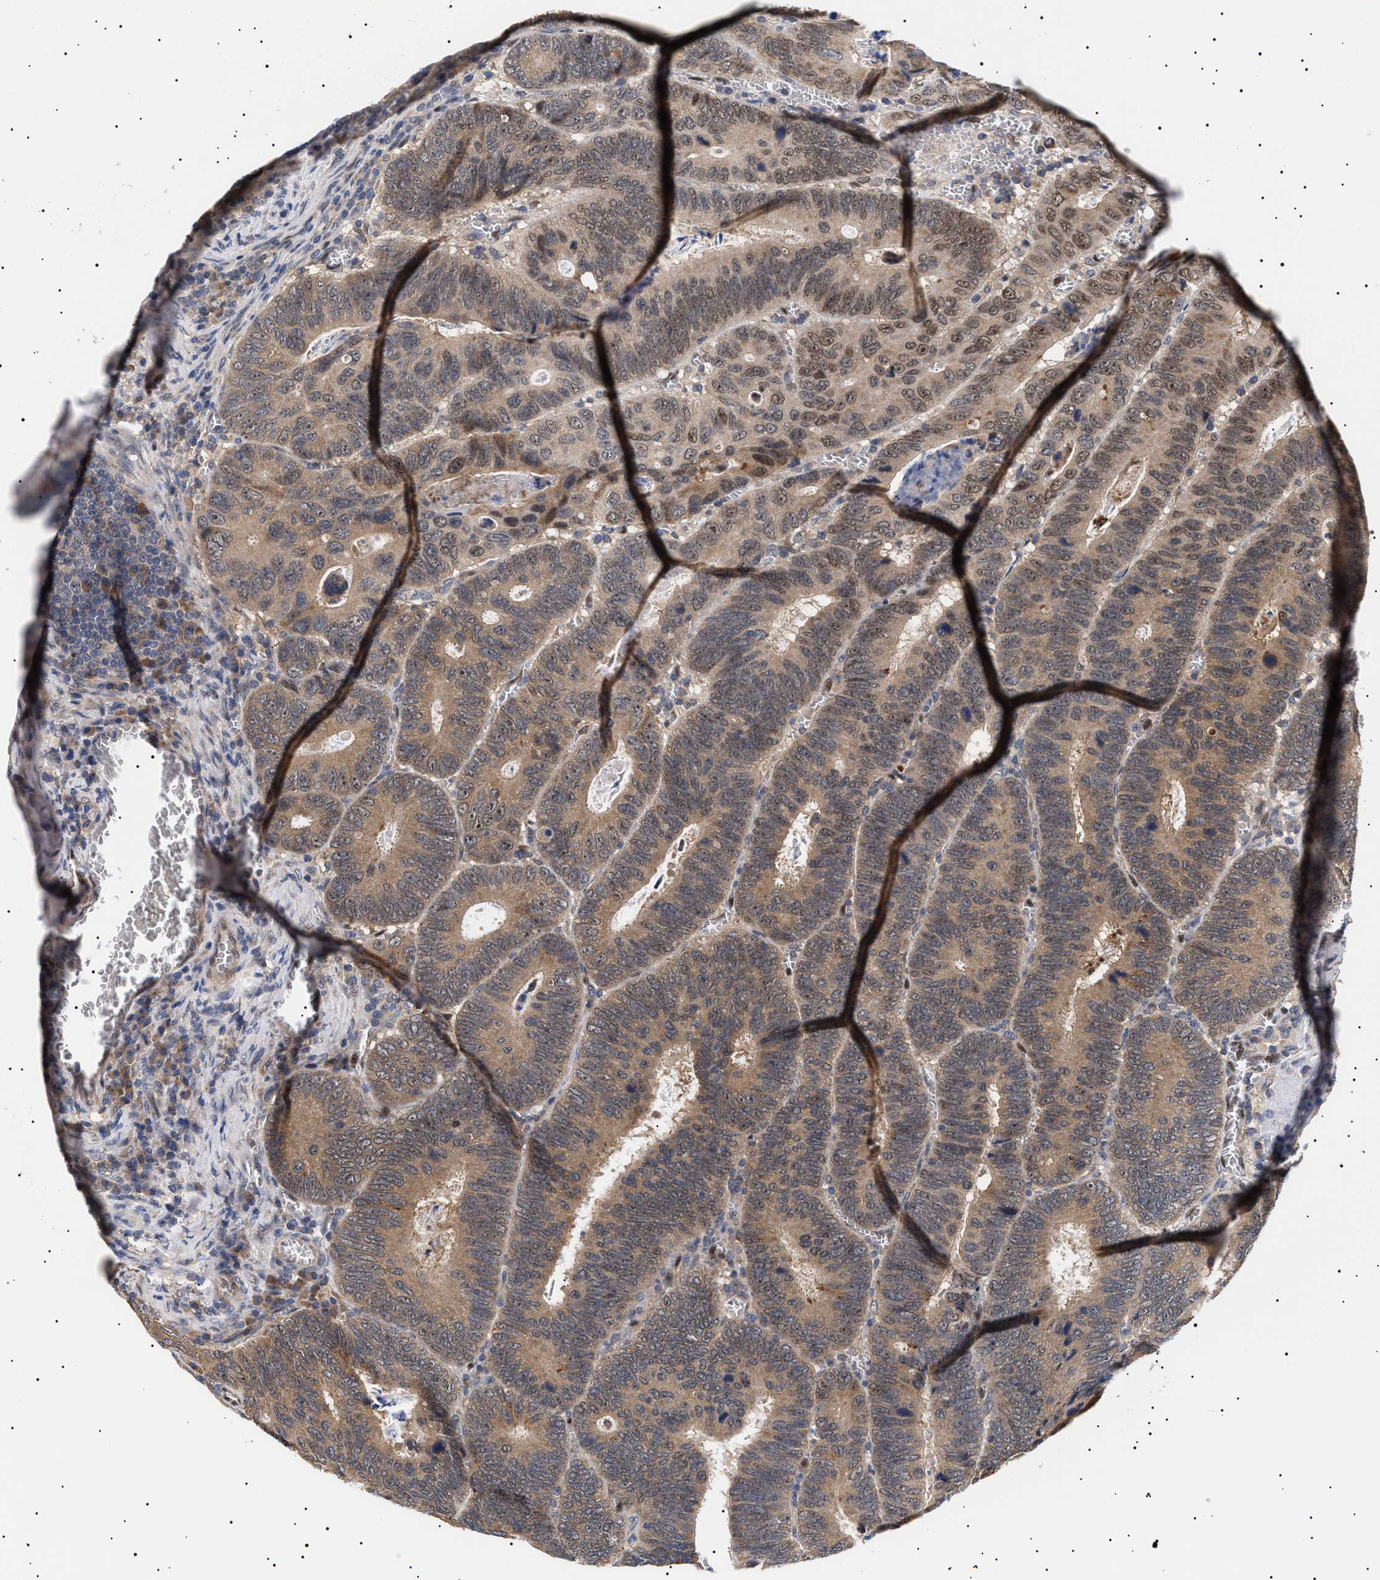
{"staining": {"intensity": "moderate", "quantity": ">75%", "location": "cytoplasmic/membranous,nuclear"}, "tissue": "colorectal cancer", "cell_type": "Tumor cells", "image_type": "cancer", "snomed": [{"axis": "morphology", "description": "Inflammation, NOS"}, {"axis": "morphology", "description": "Adenocarcinoma, NOS"}, {"axis": "topography", "description": "Colon"}], "caption": "Colorectal cancer (adenocarcinoma) tissue reveals moderate cytoplasmic/membranous and nuclear positivity in approximately >75% of tumor cells, visualized by immunohistochemistry.", "gene": "KRBA1", "patient": {"sex": "male", "age": 72}}